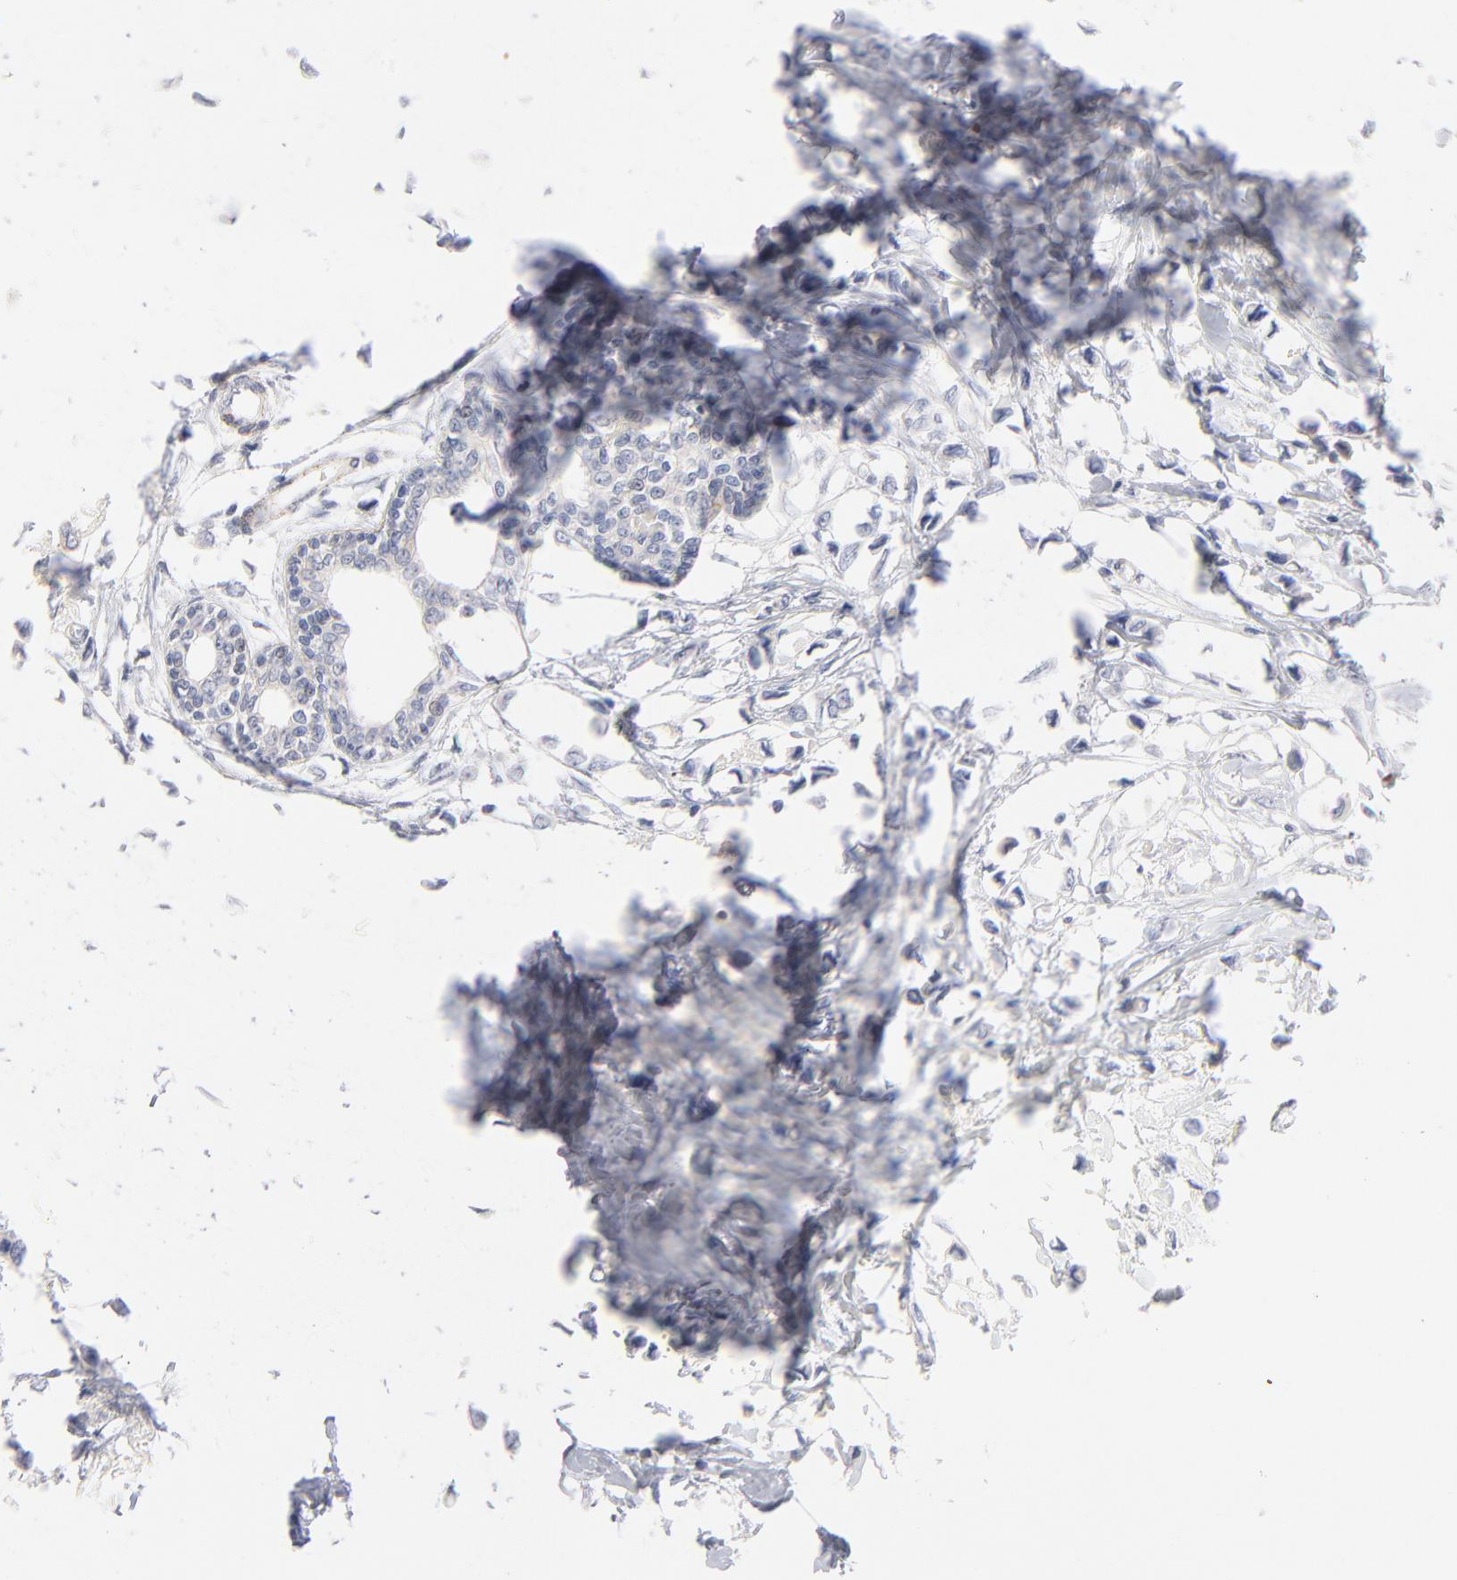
{"staining": {"intensity": "negative", "quantity": "none", "location": "none"}, "tissue": "breast cancer", "cell_type": "Tumor cells", "image_type": "cancer", "snomed": [{"axis": "morphology", "description": "Lobular carcinoma"}, {"axis": "topography", "description": "Breast"}], "caption": "Immunohistochemistry (IHC) of human breast cancer reveals no expression in tumor cells.", "gene": "MID1", "patient": {"sex": "female", "age": 51}}